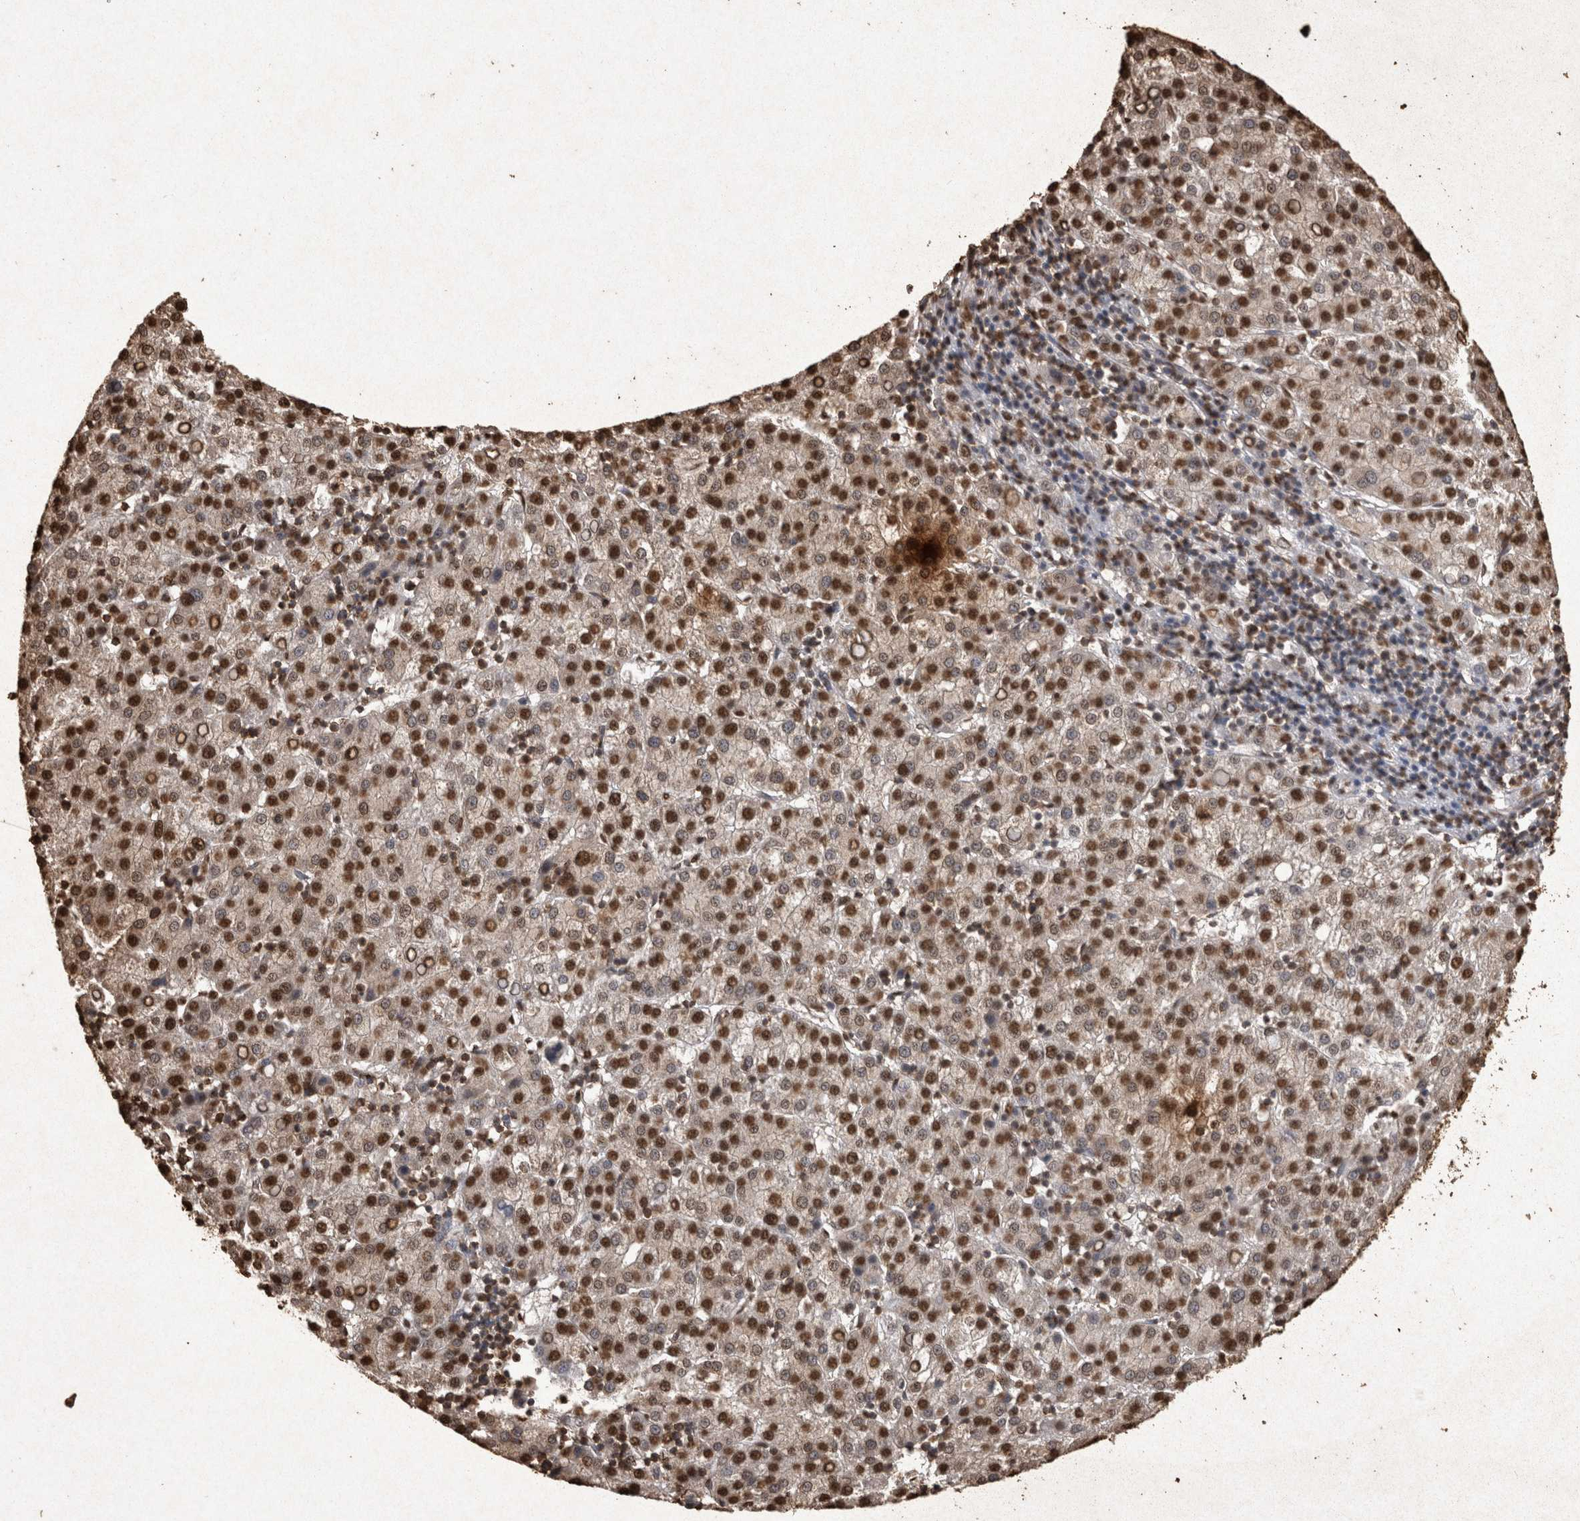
{"staining": {"intensity": "strong", "quantity": "25%-75%", "location": "nuclear"}, "tissue": "liver cancer", "cell_type": "Tumor cells", "image_type": "cancer", "snomed": [{"axis": "morphology", "description": "Carcinoma, Hepatocellular, NOS"}, {"axis": "topography", "description": "Liver"}], "caption": "Immunohistochemistry (DAB (3,3'-diaminobenzidine)) staining of liver cancer displays strong nuclear protein positivity in about 25%-75% of tumor cells. Nuclei are stained in blue.", "gene": "OAS2", "patient": {"sex": "female", "age": 58}}